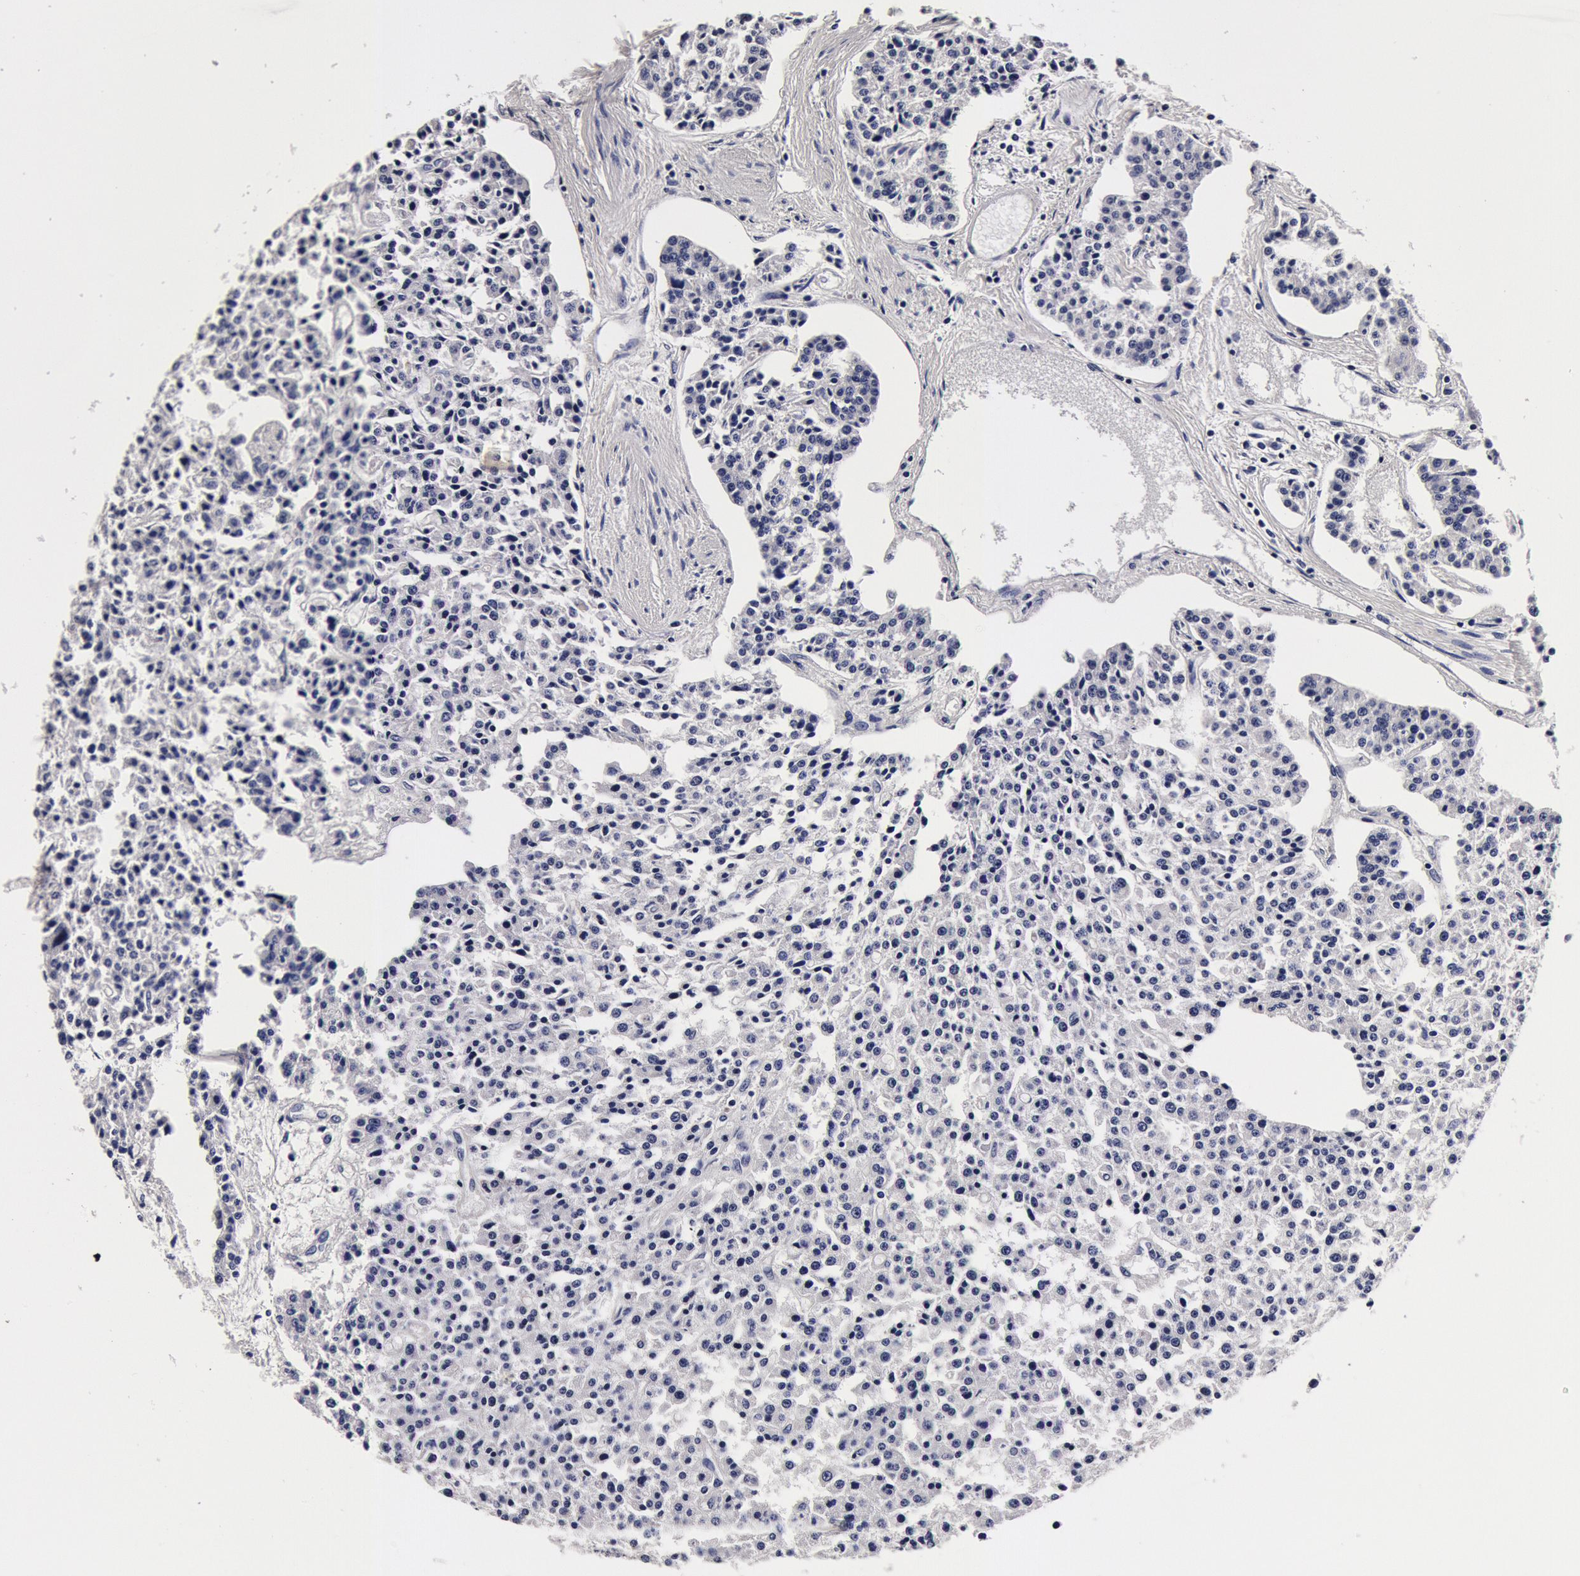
{"staining": {"intensity": "negative", "quantity": "none", "location": "none"}, "tissue": "carcinoid", "cell_type": "Tumor cells", "image_type": "cancer", "snomed": [{"axis": "morphology", "description": "Carcinoid, malignant, NOS"}, {"axis": "topography", "description": "Stomach"}], "caption": "An immunohistochemistry (IHC) photomicrograph of carcinoid (malignant) is shown. There is no staining in tumor cells of carcinoid (malignant).", "gene": "CCDC22", "patient": {"sex": "female", "age": 76}}